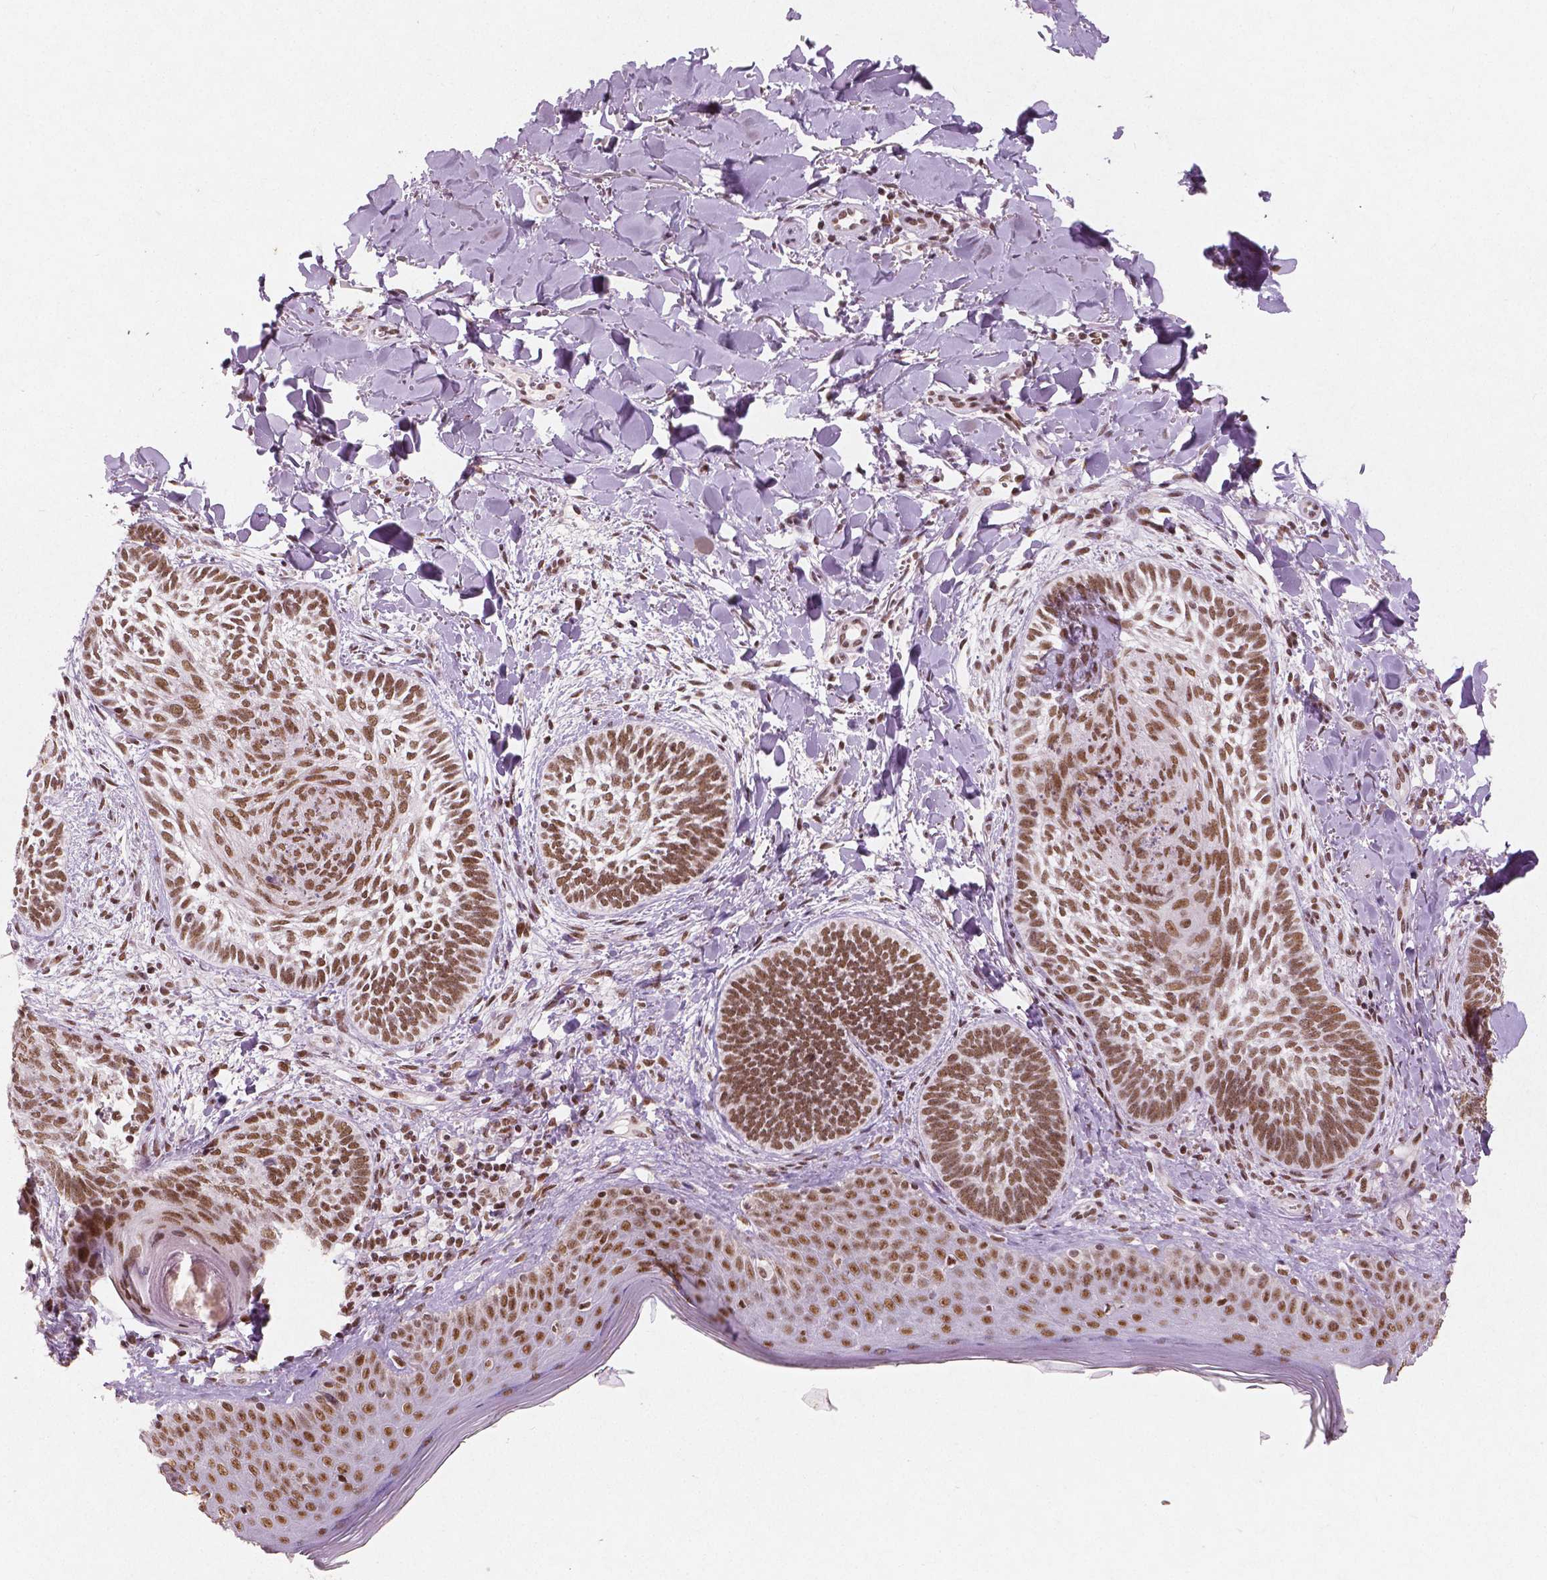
{"staining": {"intensity": "moderate", "quantity": ">75%", "location": "nuclear"}, "tissue": "skin cancer", "cell_type": "Tumor cells", "image_type": "cancer", "snomed": [{"axis": "morphology", "description": "Normal tissue, NOS"}, {"axis": "morphology", "description": "Basal cell carcinoma"}, {"axis": "topography", "description": "Skin"}], "caption": "There is medium levels of moderate nuclear positivity in tumor cells of basal cell carcinoma (skin), as demonstrated by immunohistochemical staining (brown color).", "gene": "BRD4", "patient": {"sex": "male", "age": 46}}